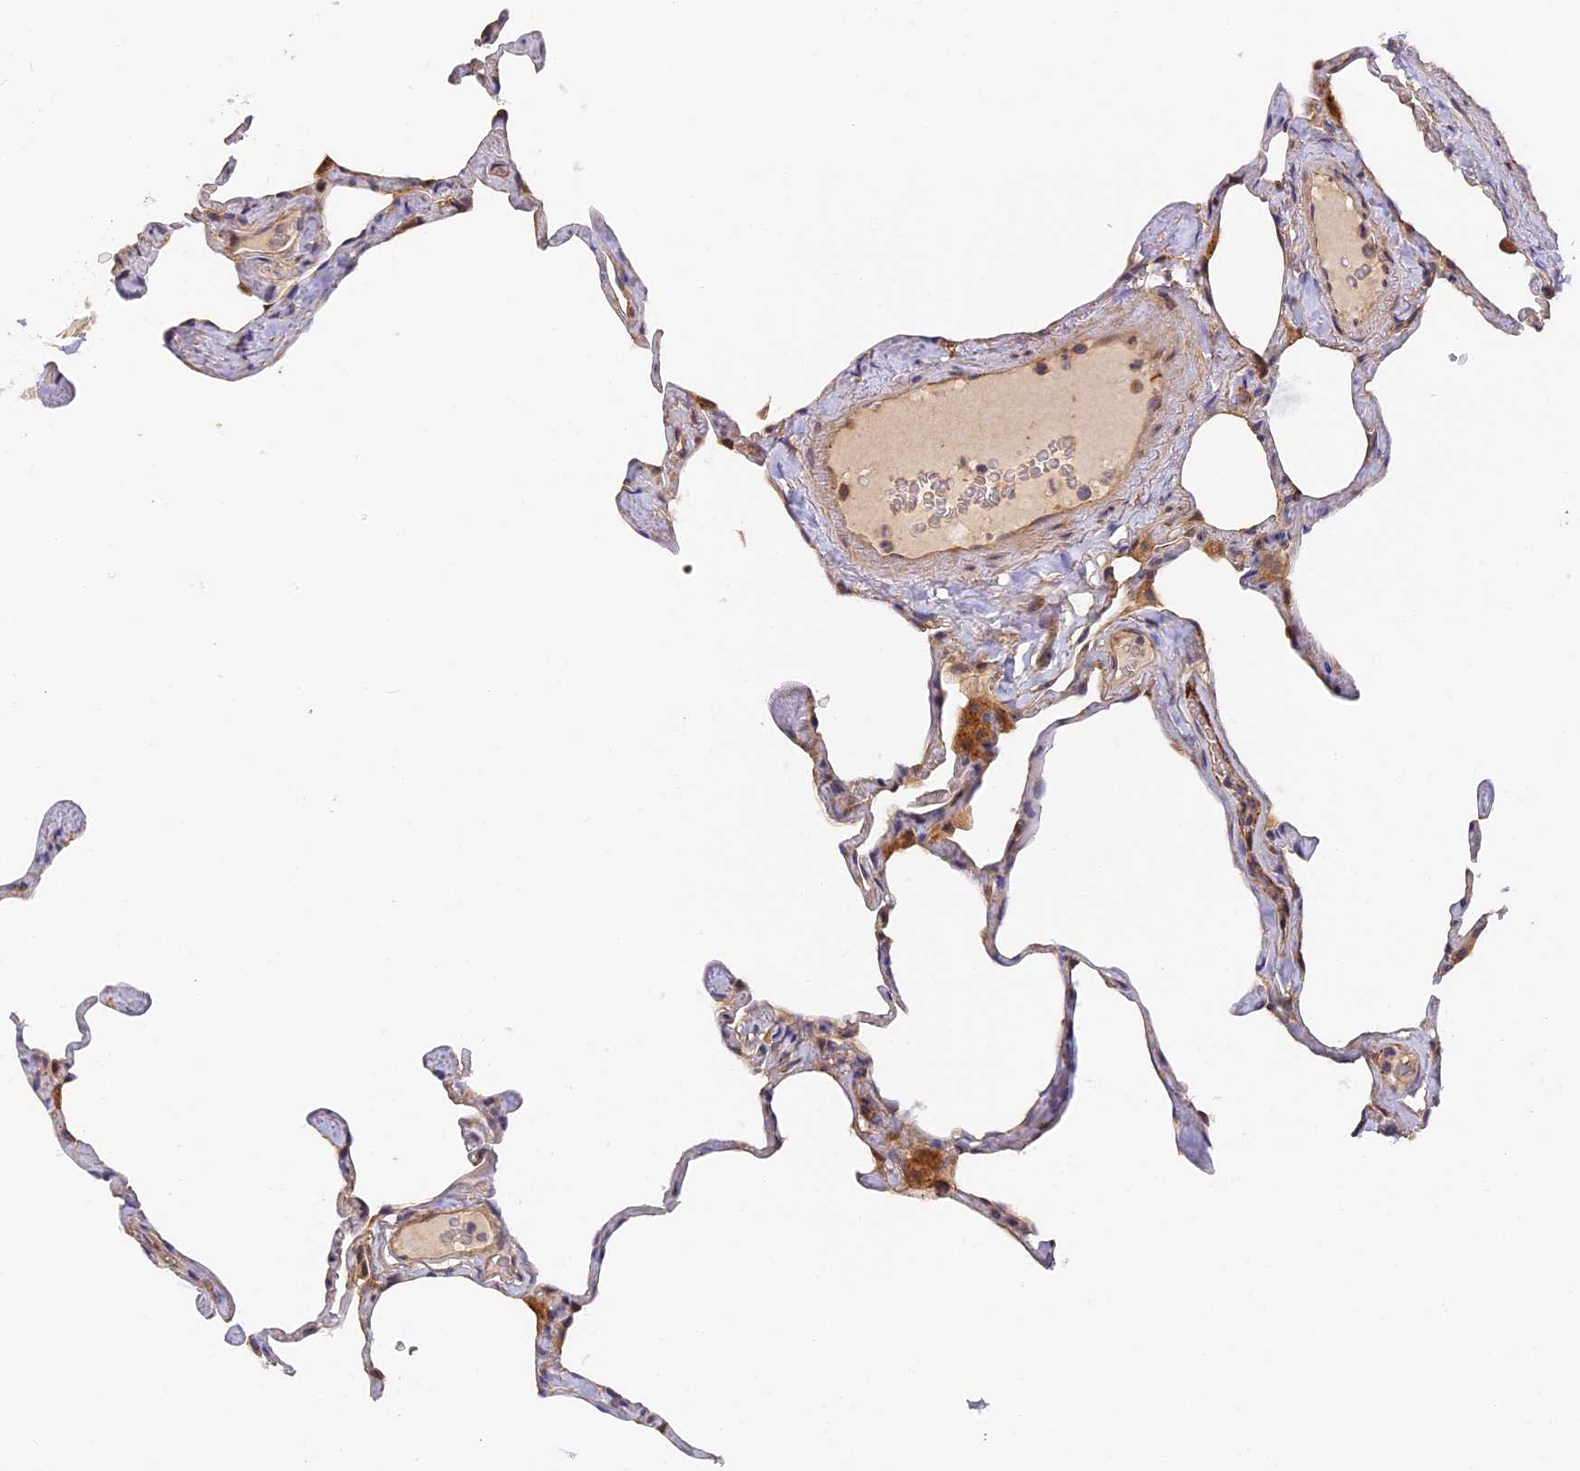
{"staining": {"intensity": "weak", "quantity": "25%-75%", "location": "cytoplasmic/membranous"}, "tissue": "lung", "cell_type": "Alveolar cells", "image_type": "normal", "snomed": [{"axis": "morphology", "description": "Normal tissue, NOS"}, {"axis": "topography", "description": "Lung"}], "caption": "Immunohistochemistry of benign human lung reveals low levels of weak cytoplasmic/membranous staining in about 25%-75% of alveolar cells.", "gene": "MISP3", "patient": {"sex": "male", "age": 65}}